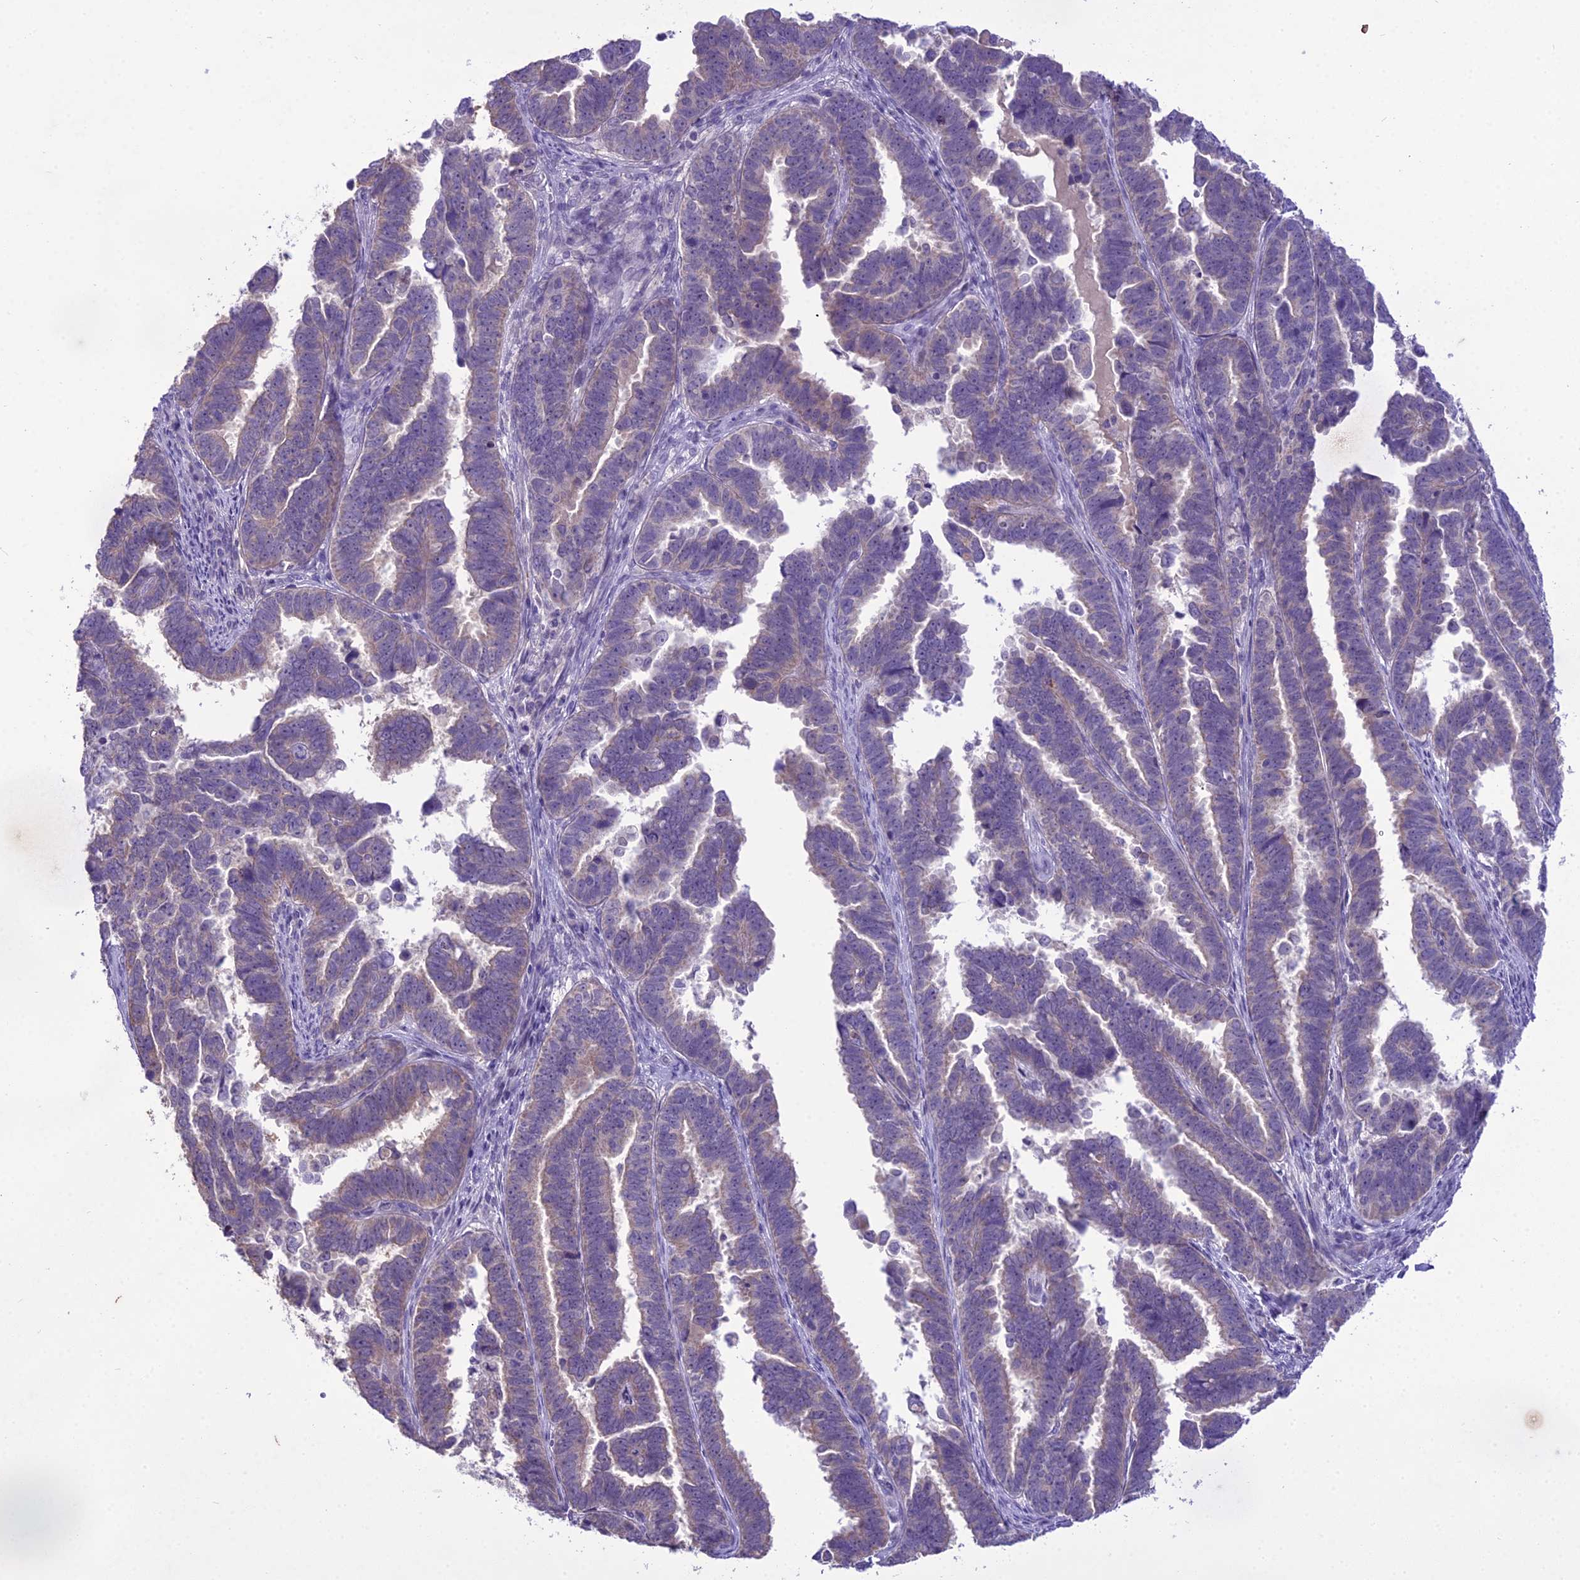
{"staining": {"intensity": "weak", "quantity": "<25%", "location": "cytoplasmic/membranous"}, "tissue": "endometrial cancer", "cell_type": "Tumor cells", "image_type": "cancer", "snomed": [{"axis": "morphology", "description": "Adenocarcinoma, NOS"}, {"axis": "topography", "description": "Endometrium"}], "caption": "This is a histopathology image of immunohistochemistry (IHC) staining of adenocarcinoma (endometrial), which shows no positivity in tumor cells. Nuclei are stained in blue.", "gene": "SCRT1", "patient": {"sex": "female", "age": 75}}